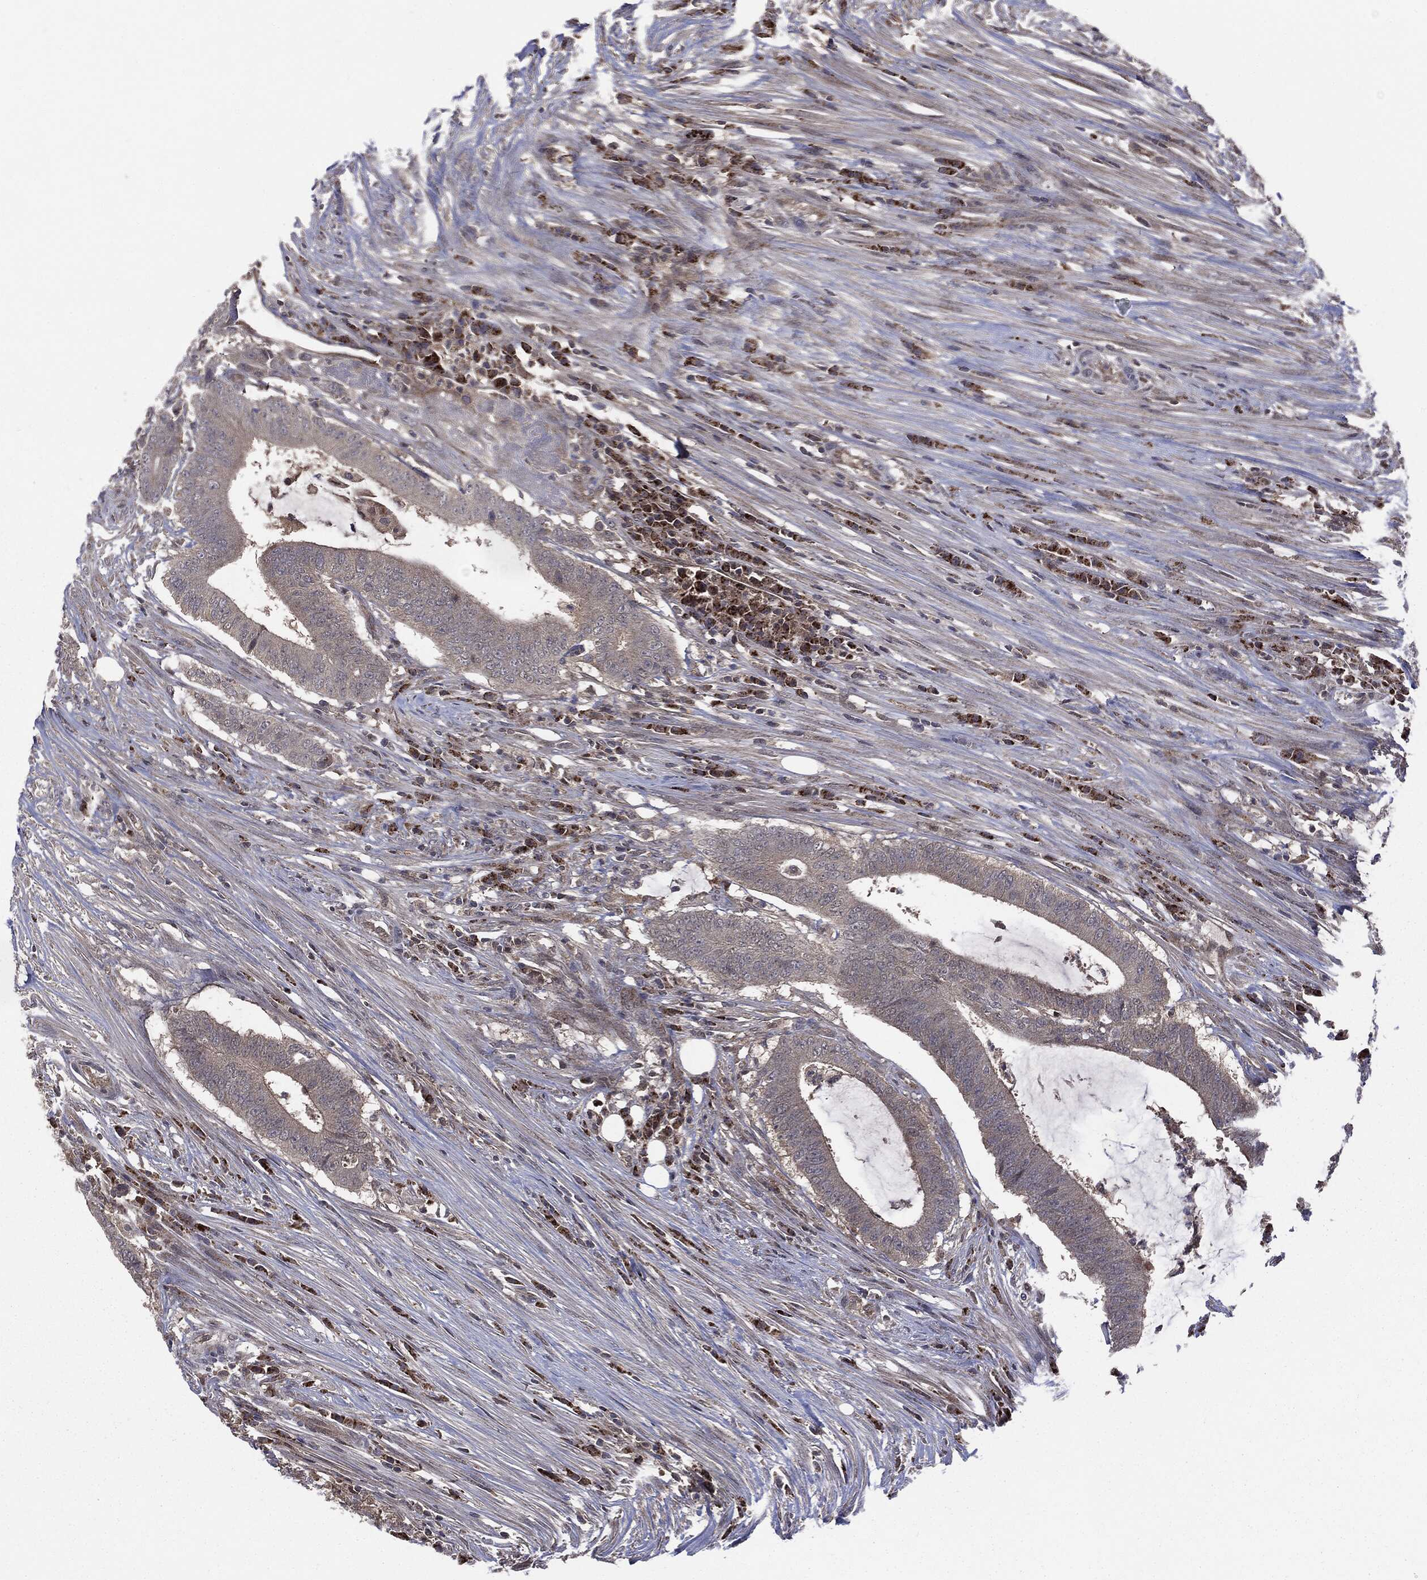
{"staining": {"intensity": "negative", "quantity": "none", "location": "none"}, "tissue": "colorectal cancer", "cell_type": "Tumor cells", "image_type": "cancer", "snomed": [{"axis": "morphology", "description": "Adenocarcinoma, NOS"}, {"axis": "topography", "description": "Colon"}], "caption": "Tumor cells are negative for protein expression in human adenocarcinoma (colorectal).", "gene": "PTPA", "patient": {"sex": "female", "age": 43}}